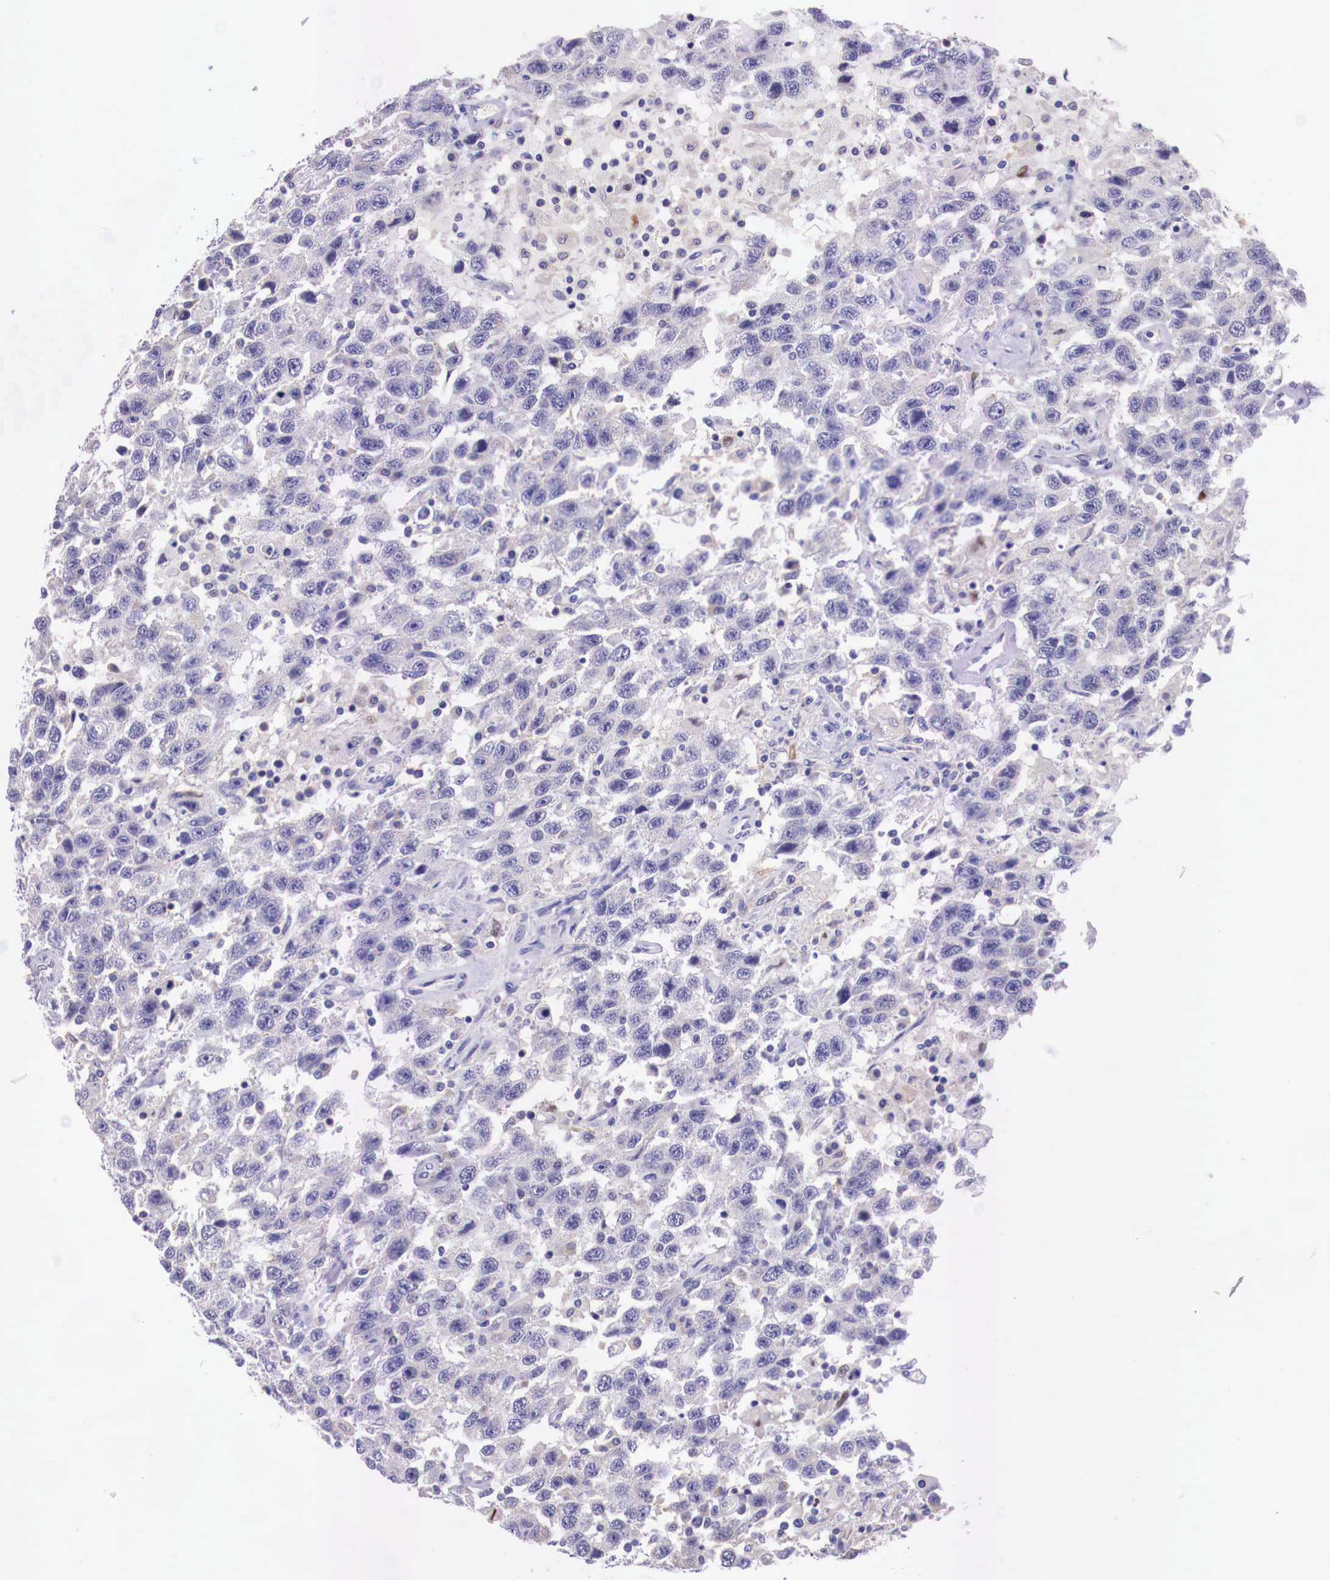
{"staining": {"intensity": "negative", "quantity": "none", "location": "none"}, "tissue": "testis cancer", "cell_type": "Tumor cells", "image_type": "cancer", "snomed": [{"axis": "morphology", "description": "Seminoma, NOS"}, {"axis": "topography", "description": "Testis"}], "caption": "IHC photomicrograph of neoplastic tissue: seminoma (testis) stained with DAB (3,3'-diaminobenzidine) shows no significant protein staining in tumor cells.", "gene": "GRIPAP1", "patient": {"sex": "male", "age": 41}}